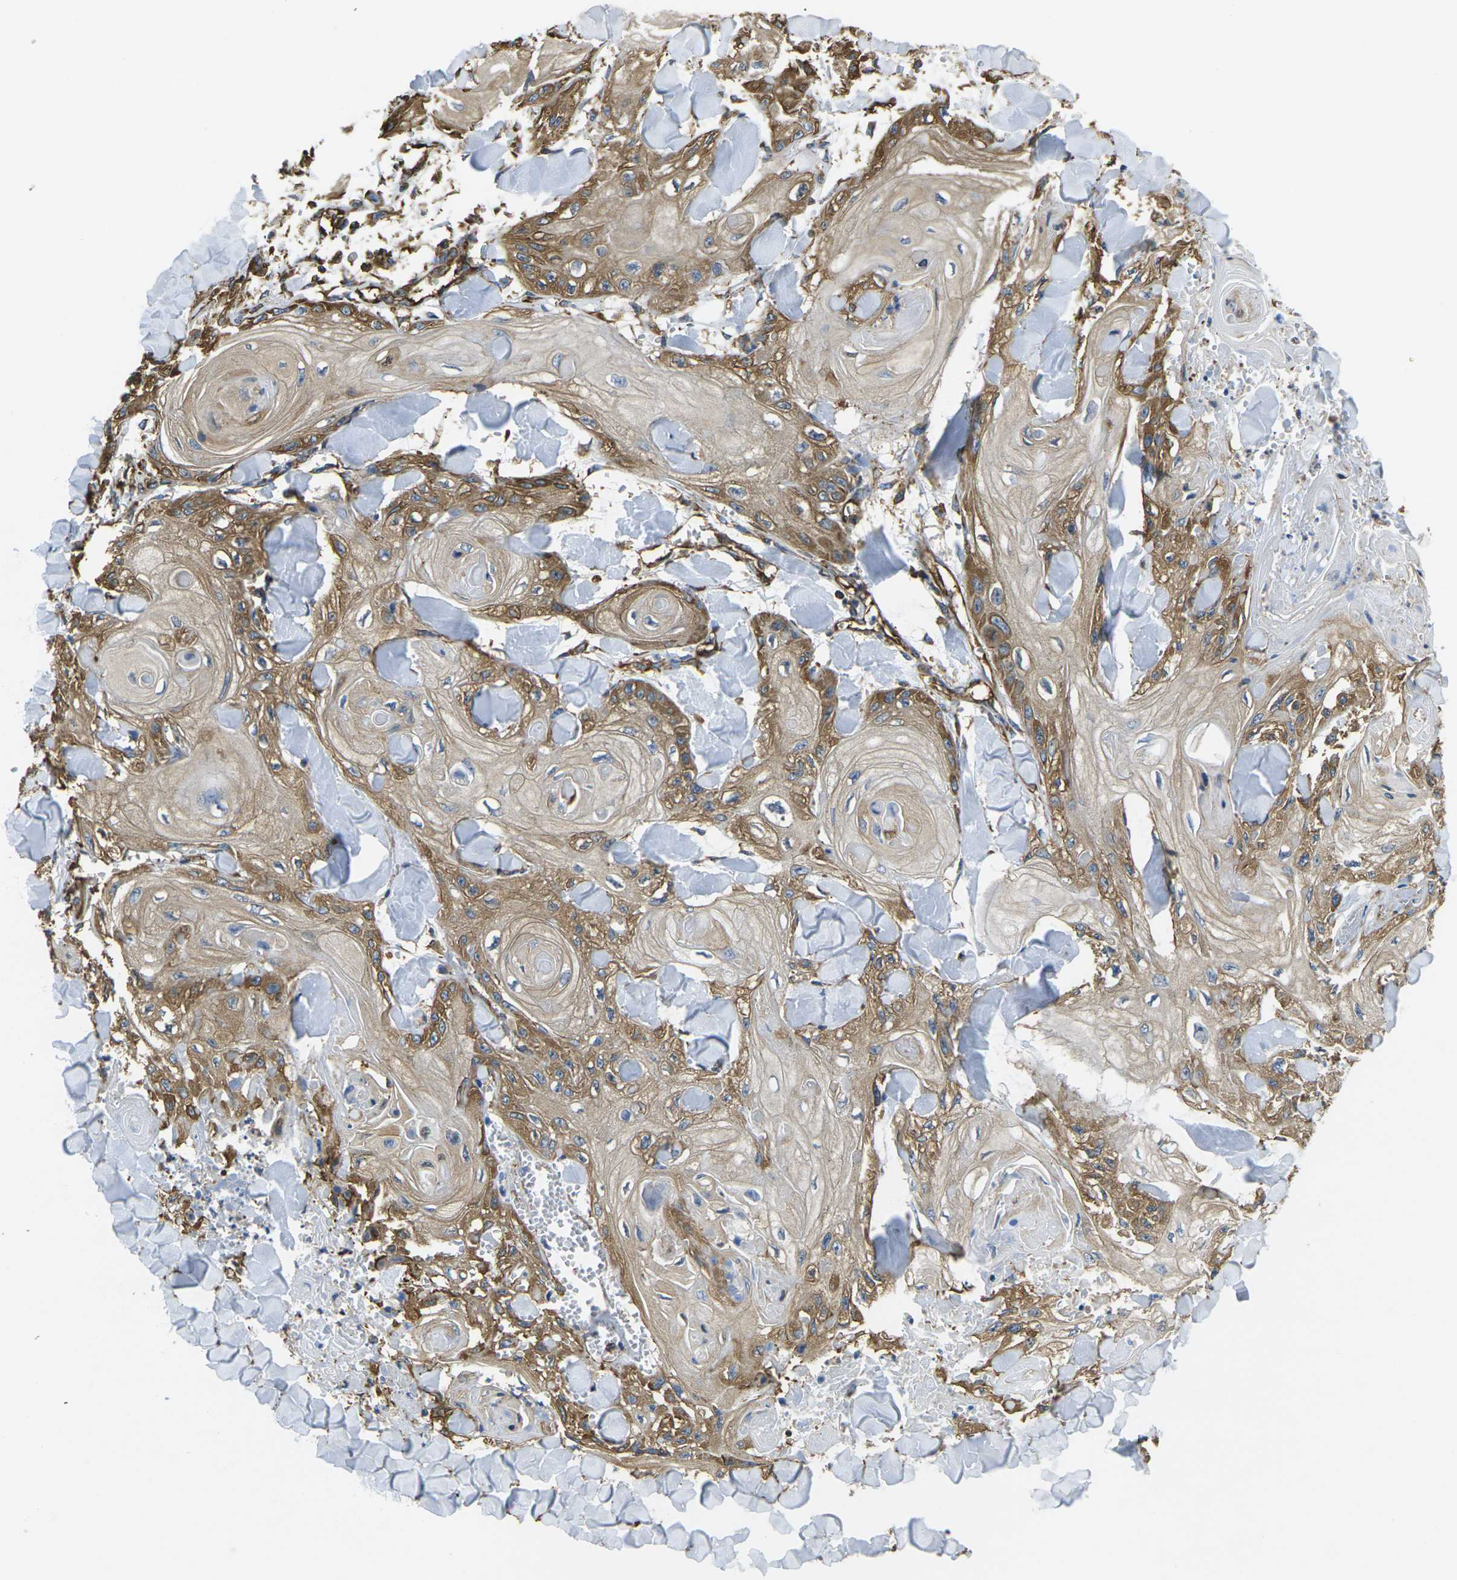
{"staining": {"intensity": "moderate", "quantity": ">75%", "location": "cytoplasmic/membranous"}, "tissue": "skin cancer", "cell_type": "Tumor cells", "image_type": "cancer", "snomed": [{"axis": "morphology", "description": "Squamous cell carcinoma, NOS"}, {"axis": "topography", "description": "Skin"}], "caption": "Squamous cell carcinoma (skin) stained for a protein (brown) displays moderate cytoplasmic/membranous positive expression in approximately >75% of tumor cells.", "gene": "FAM110D", "patient": {"sex": "male", "age": 74}}